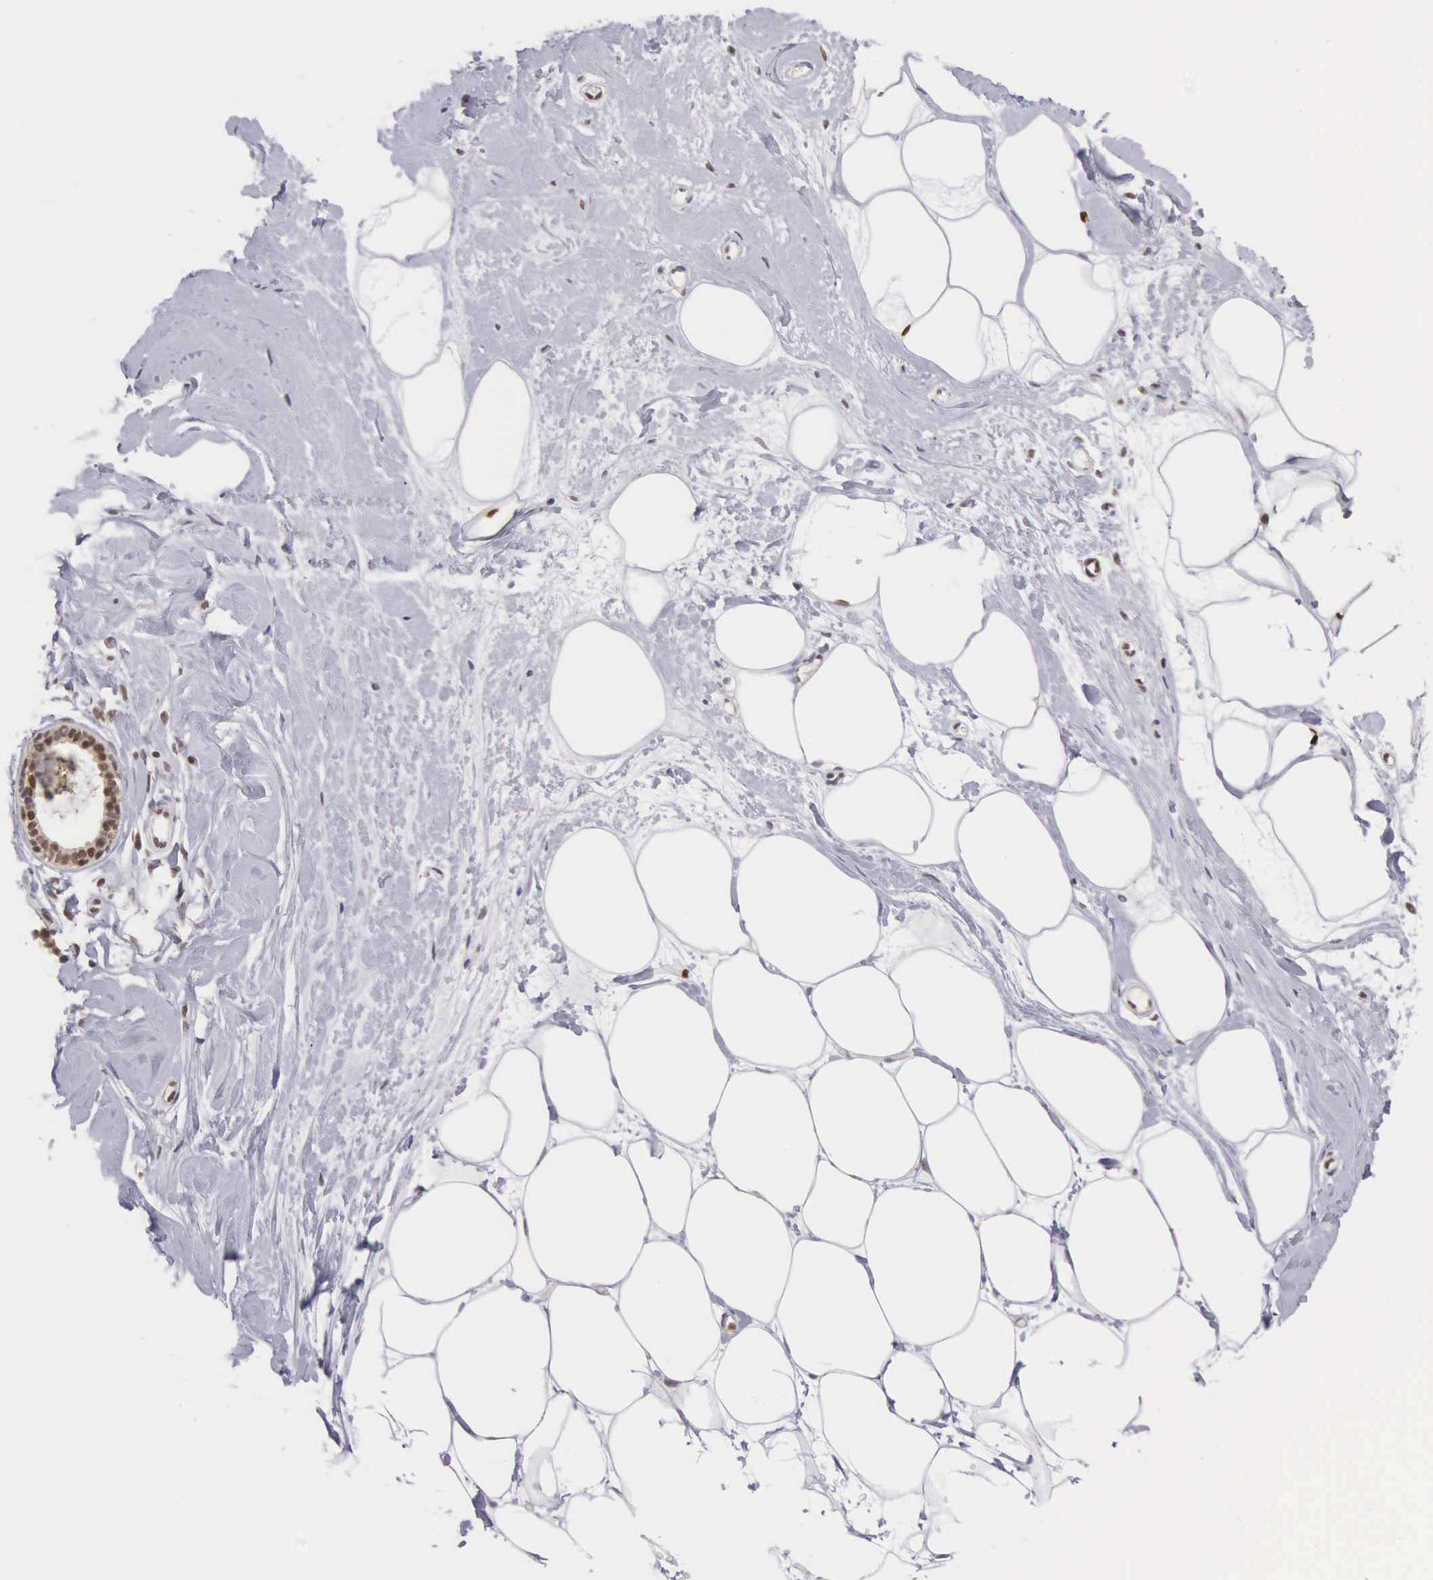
{"staining": {"intensity": "negative", "quantity": "none", "location": "none"}, "tissue": "breast", "cell_type": "Adipocytes", "image_type": "normal", "snomed": [{"axis": "morphology", "description": "Normal tissue, NOS"}, {"axis": "topography", "description": "Breast"}], "caption": "The histopathology image exhibits no significant positivity in adipocytes of breast. (DAB (3,3'-diaminobenzidine) IHC visualized using brightfield microscopy, high magnification).", "gene": "GRK3", "patient": {"sex": "female", "age": 44}}